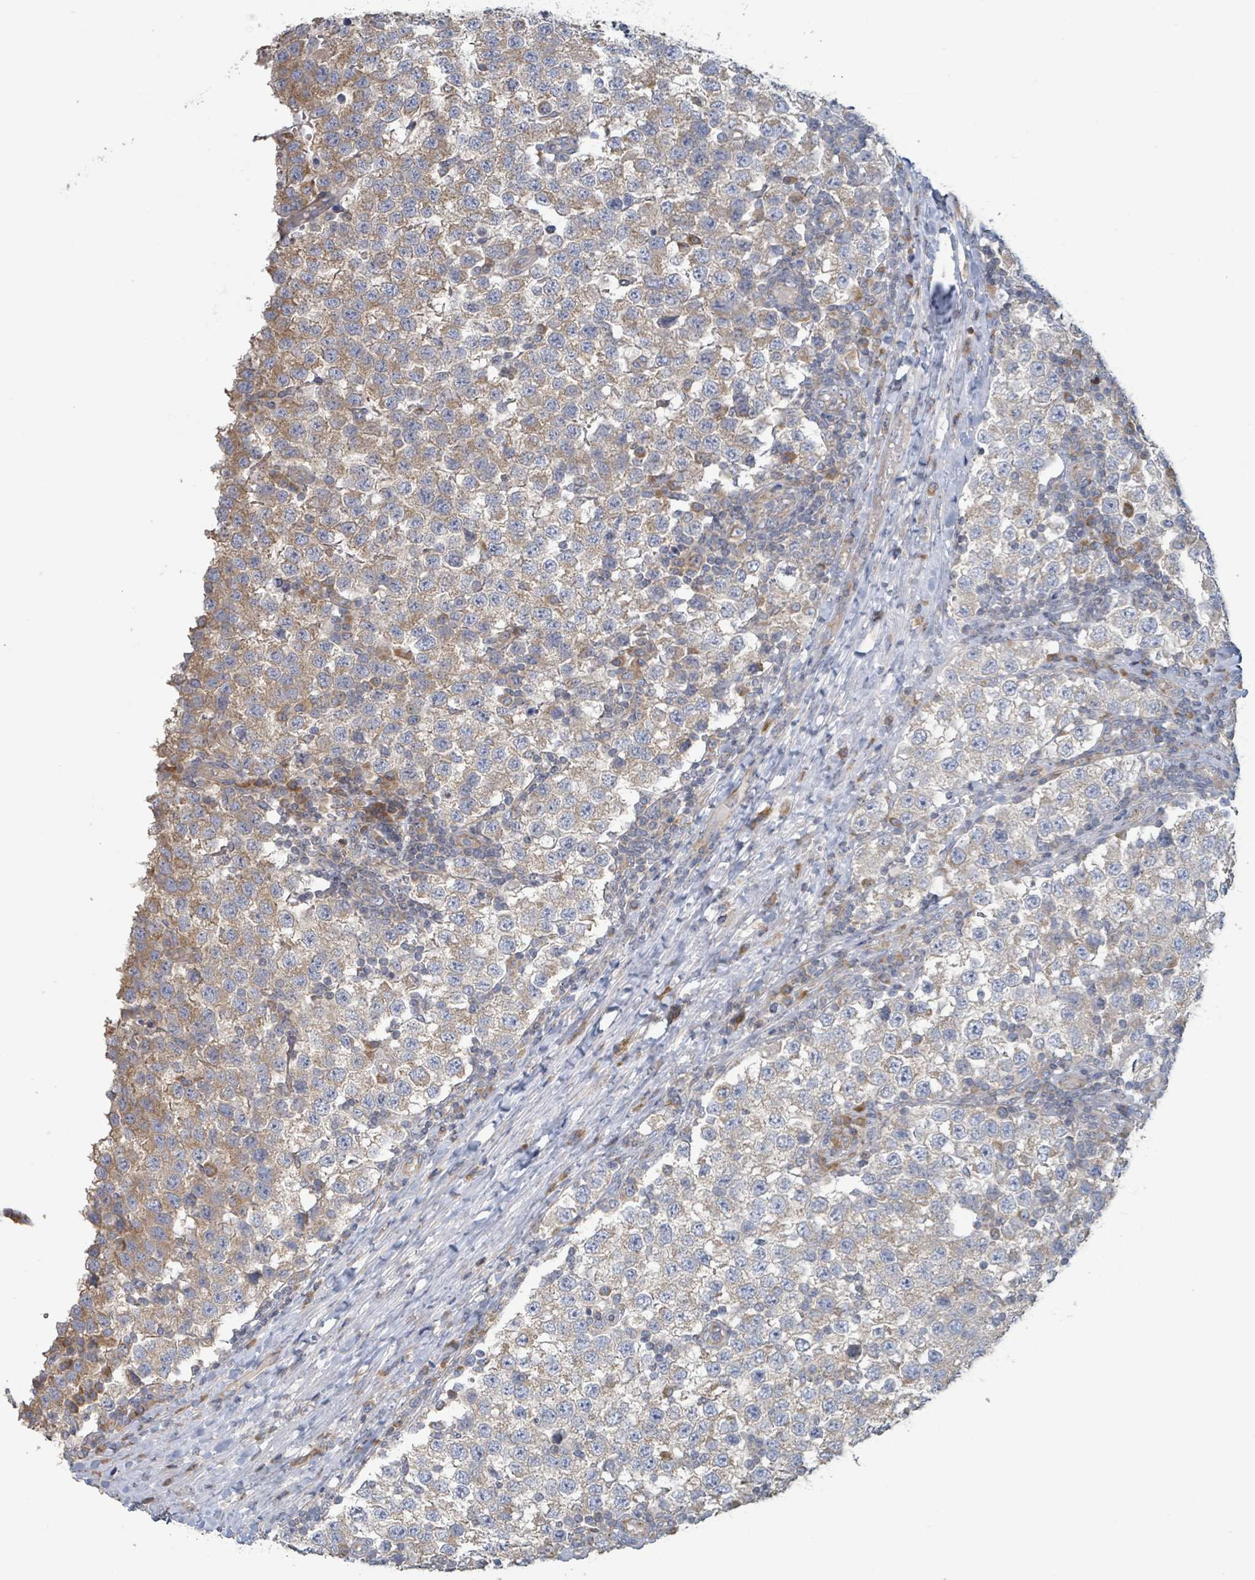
{"staining": {"intensity": "moderate", "quantity": "<25%", "location": "cytoplasmic/membranous"}, "tissue": "testis cancer", "cell_type": "Tumor cells", "image_type": "cancer", "snomed": [{"axis": "morphology", "description": "Seminoma, NOS"}, {"axis": "topography", "description": "Testis"}], "caption": "Human testis cancer stained with a protein marker exhibits moderate staining in tumor cells.", "gene": "RPL32", "patient": {"sex": "male", "age": 34}}